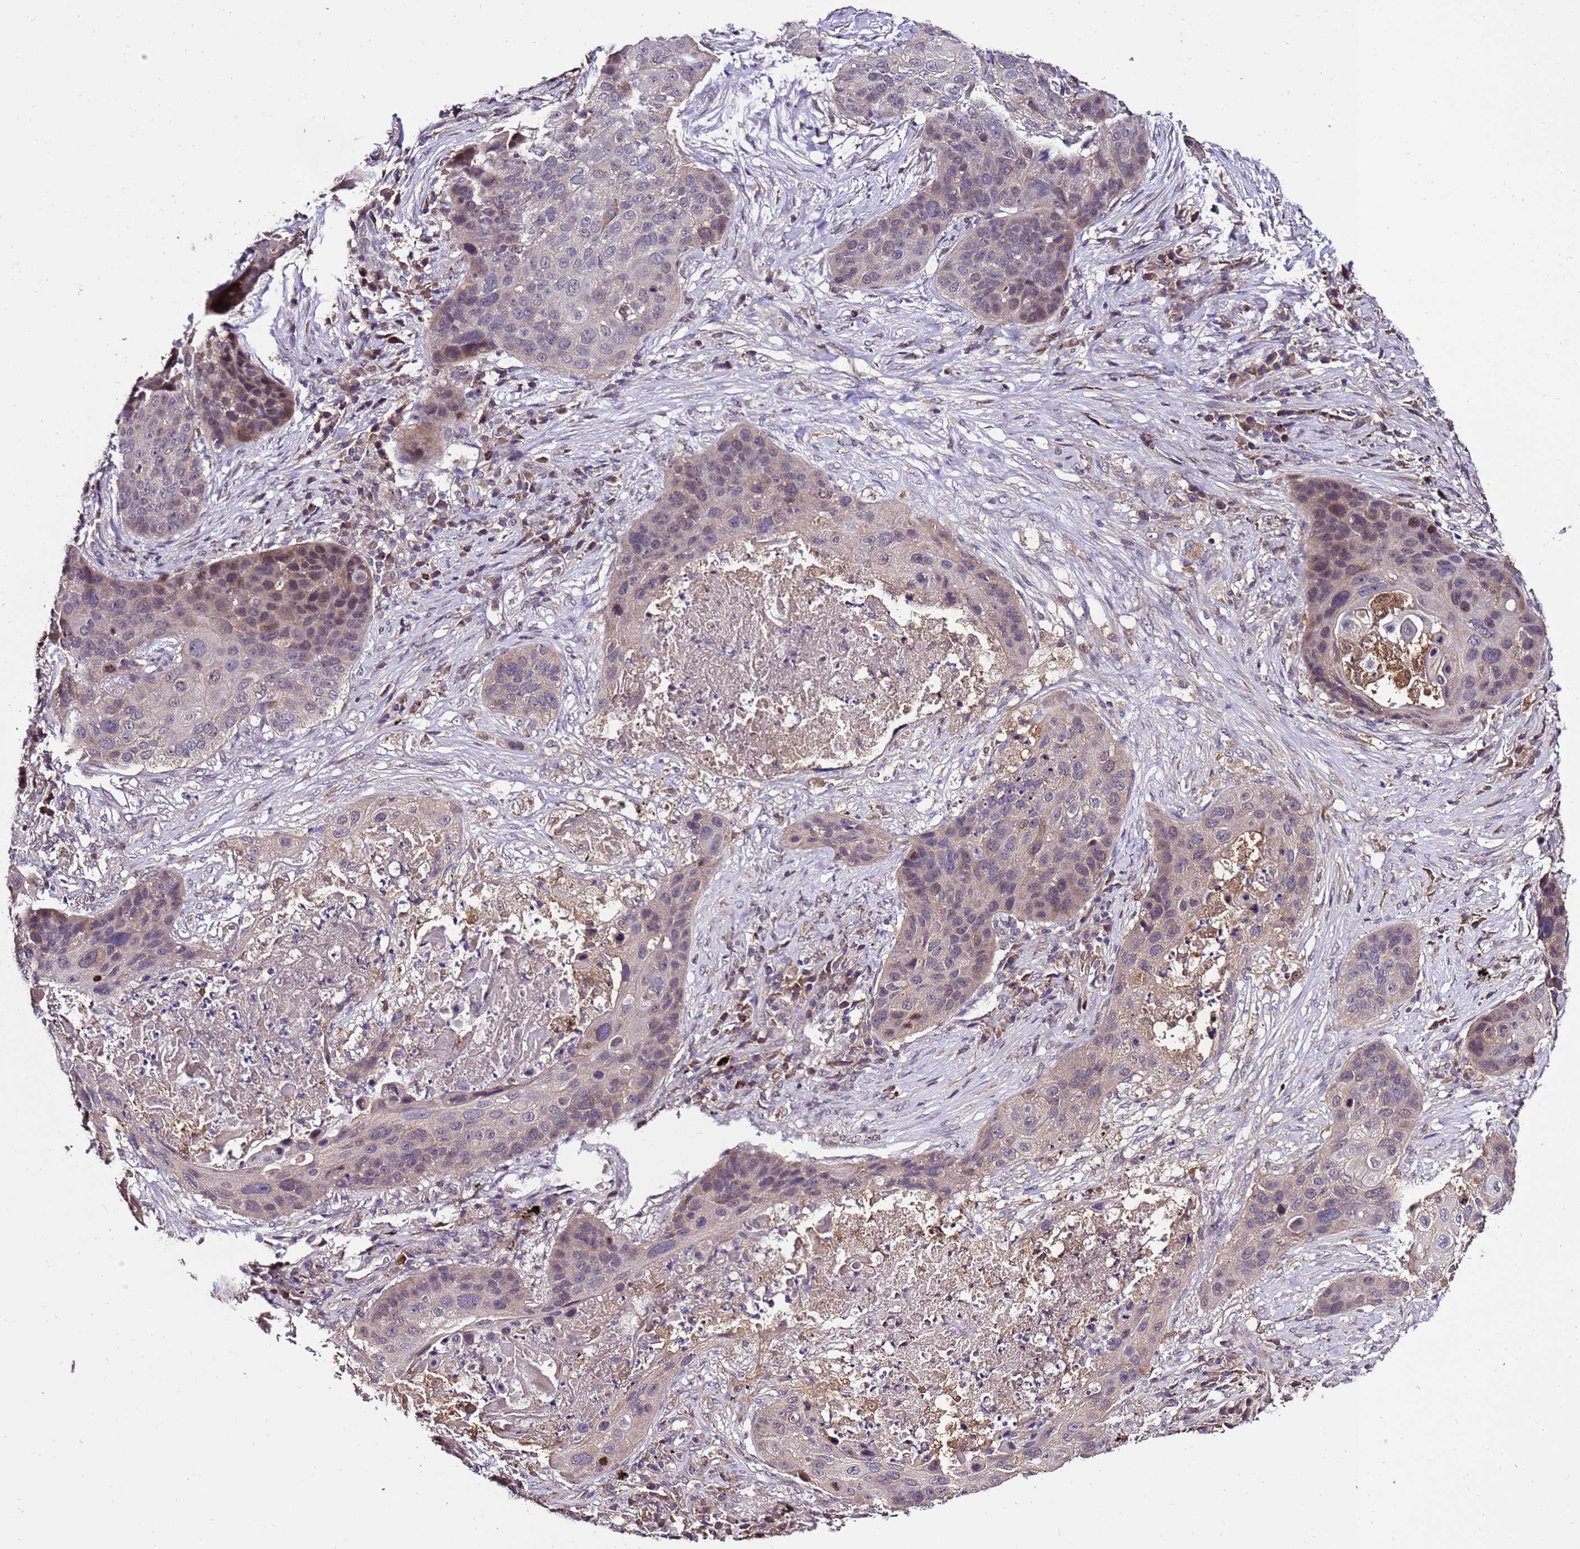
{"staining": {"intensity": "moderate", "quantity": "<25%", "location": "nuclear"}, "tissue": "lung cancer", "cell_type": "Tumor cells", "image_type": "cancer", "snomed": [{"axis": "morphology", "description": "Squamous cell carcinoma, NOS"}, {"axis": "topography", "description": "Lung"}], "caption": "Immunohistochemistry of human lung cancer (squamous cell carcinoma) shows low levels of moderate nuclear positivity in about <25% of tumor cells.", "gene": "ZNF329", "patient": {"sex": "female", "age": 63}}